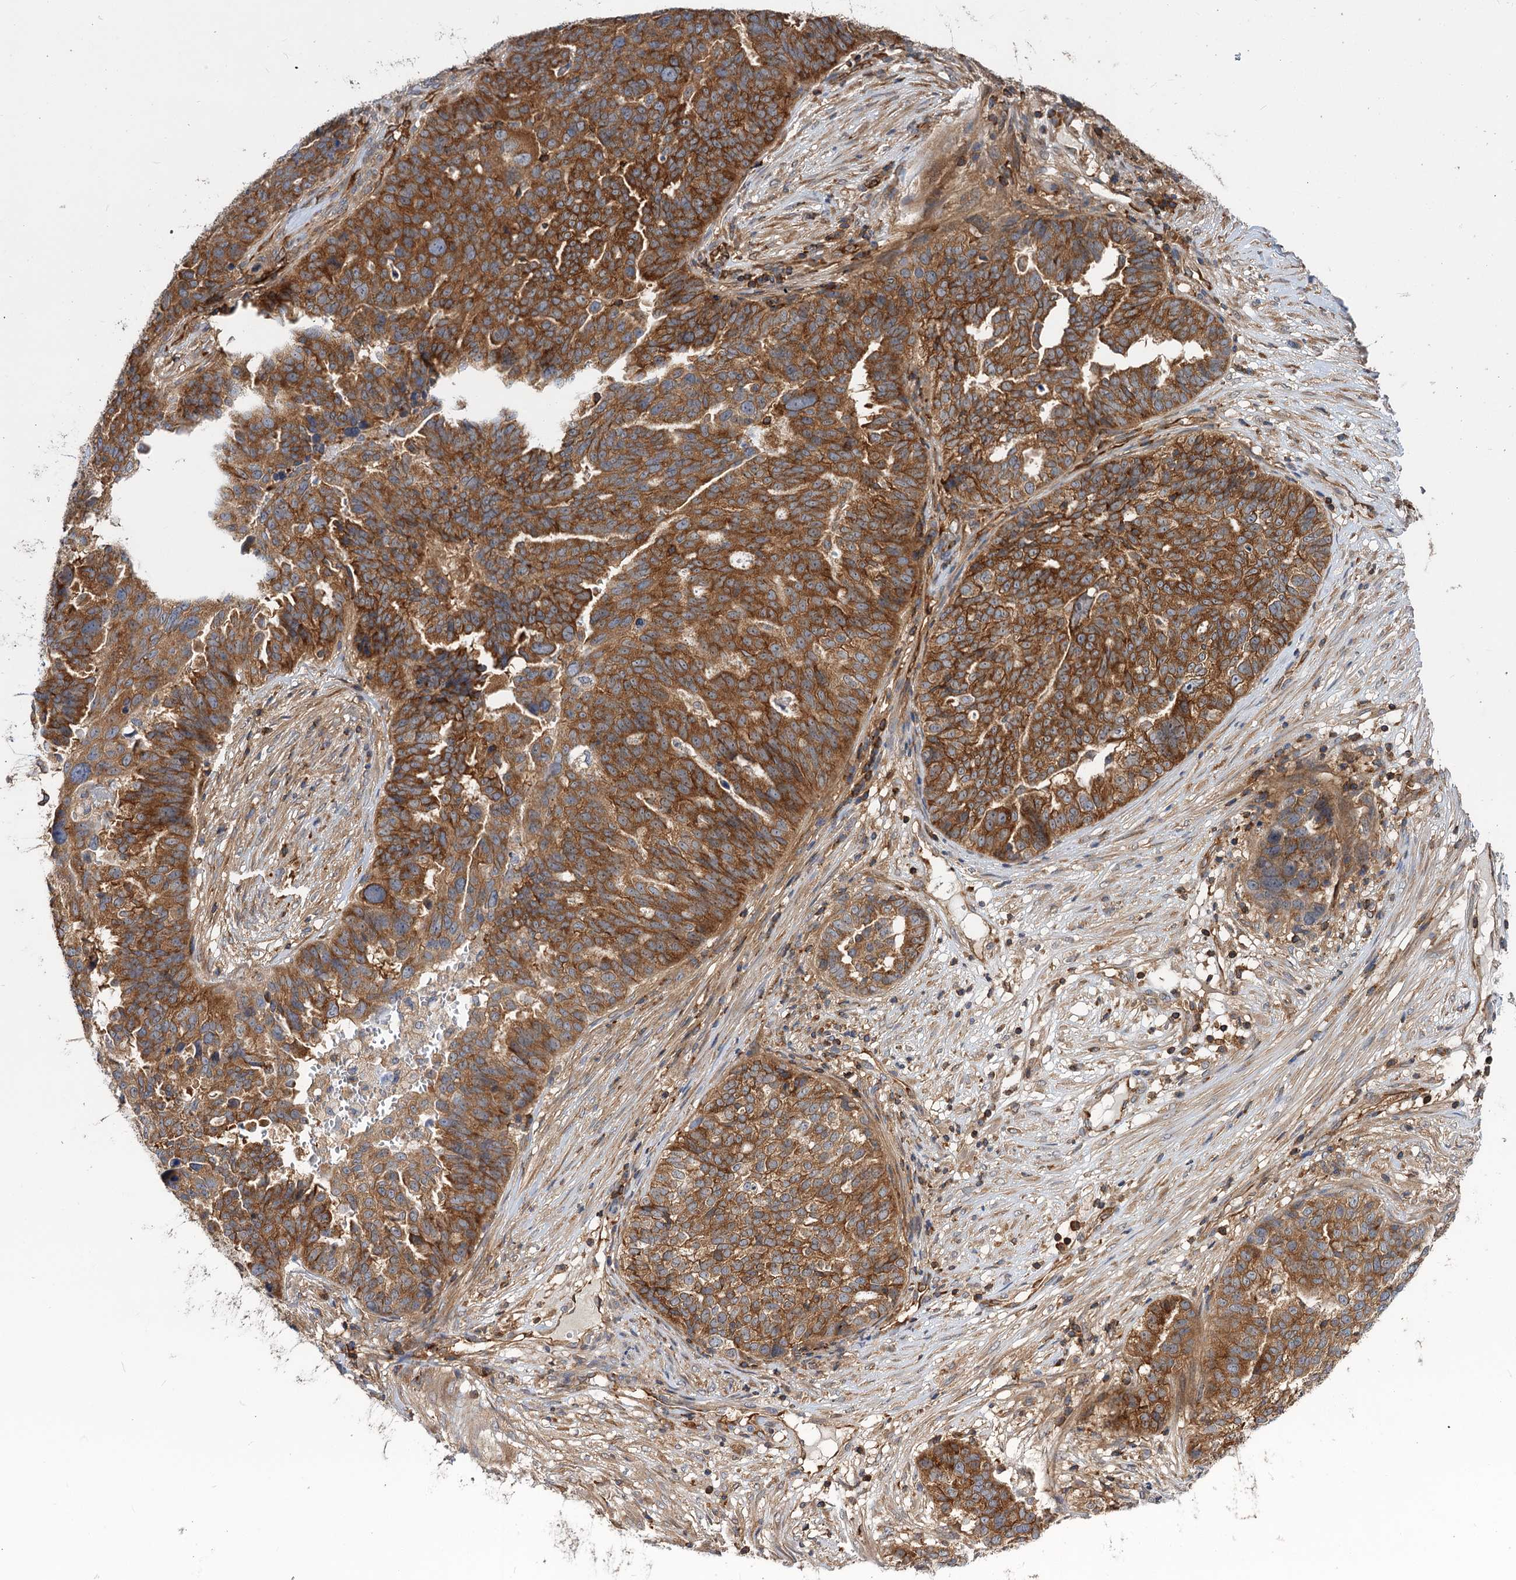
{"staining": {"intensity": "moderate", "quantity": ">75%", "location": "cytoplasmic/membranous"}, "tissue": "ovarian cancer", "cell_type": "Tumor cells", "image_type": "cancer", "snomed": [{"axis": "morphology", "description": "Cystadenocarcinoma, serous, NOS"}, {"axis": "topography", "description": "Ovary"}], "caption": "Tumor cells show medium levels of moderate cytoplasmic/membranous expression in approximately >75% of cells in human ovarian serous cystadenocarcinoma.", "gene": "PACS1", "patient": {"sex": "female", "age": 59}}